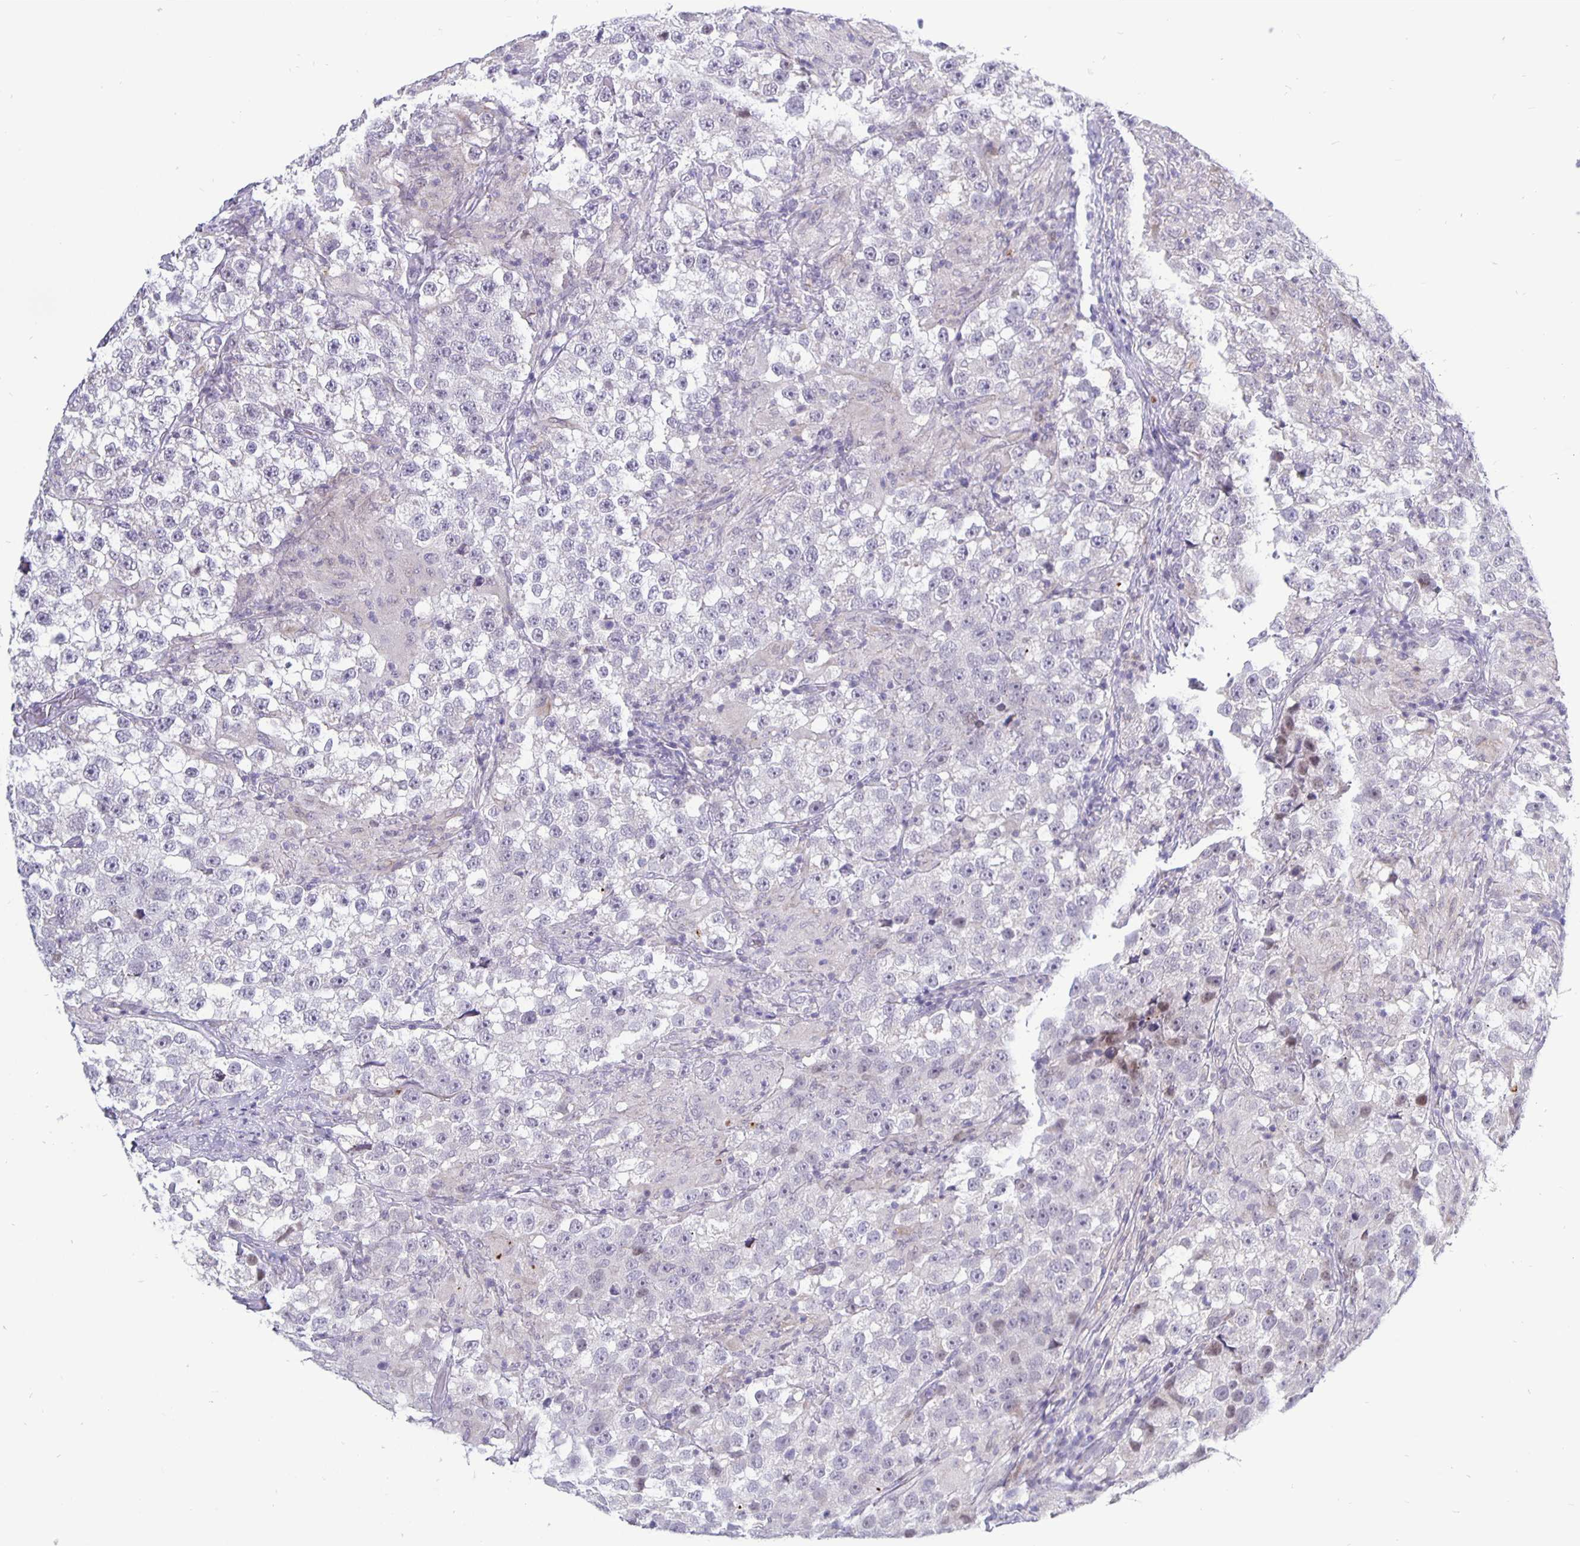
{"staining": {"intensity": "negative", "quantity": "none", "location": "none"}, "tissue": "testis cancer", "cell_type": "Tumor cells", "image_type": "cancer", "snomed": [{"axis": "morphology", "description": "Seminoma, NOS"}, {"axis": "topography", "description": "Testis"}], "caption": "Testis cancer was stained to show a protein in brown. There is no significant positivity in tumor cells.", "gene": "ERBB2", "patient": {"sex": "male", "age": 46}}